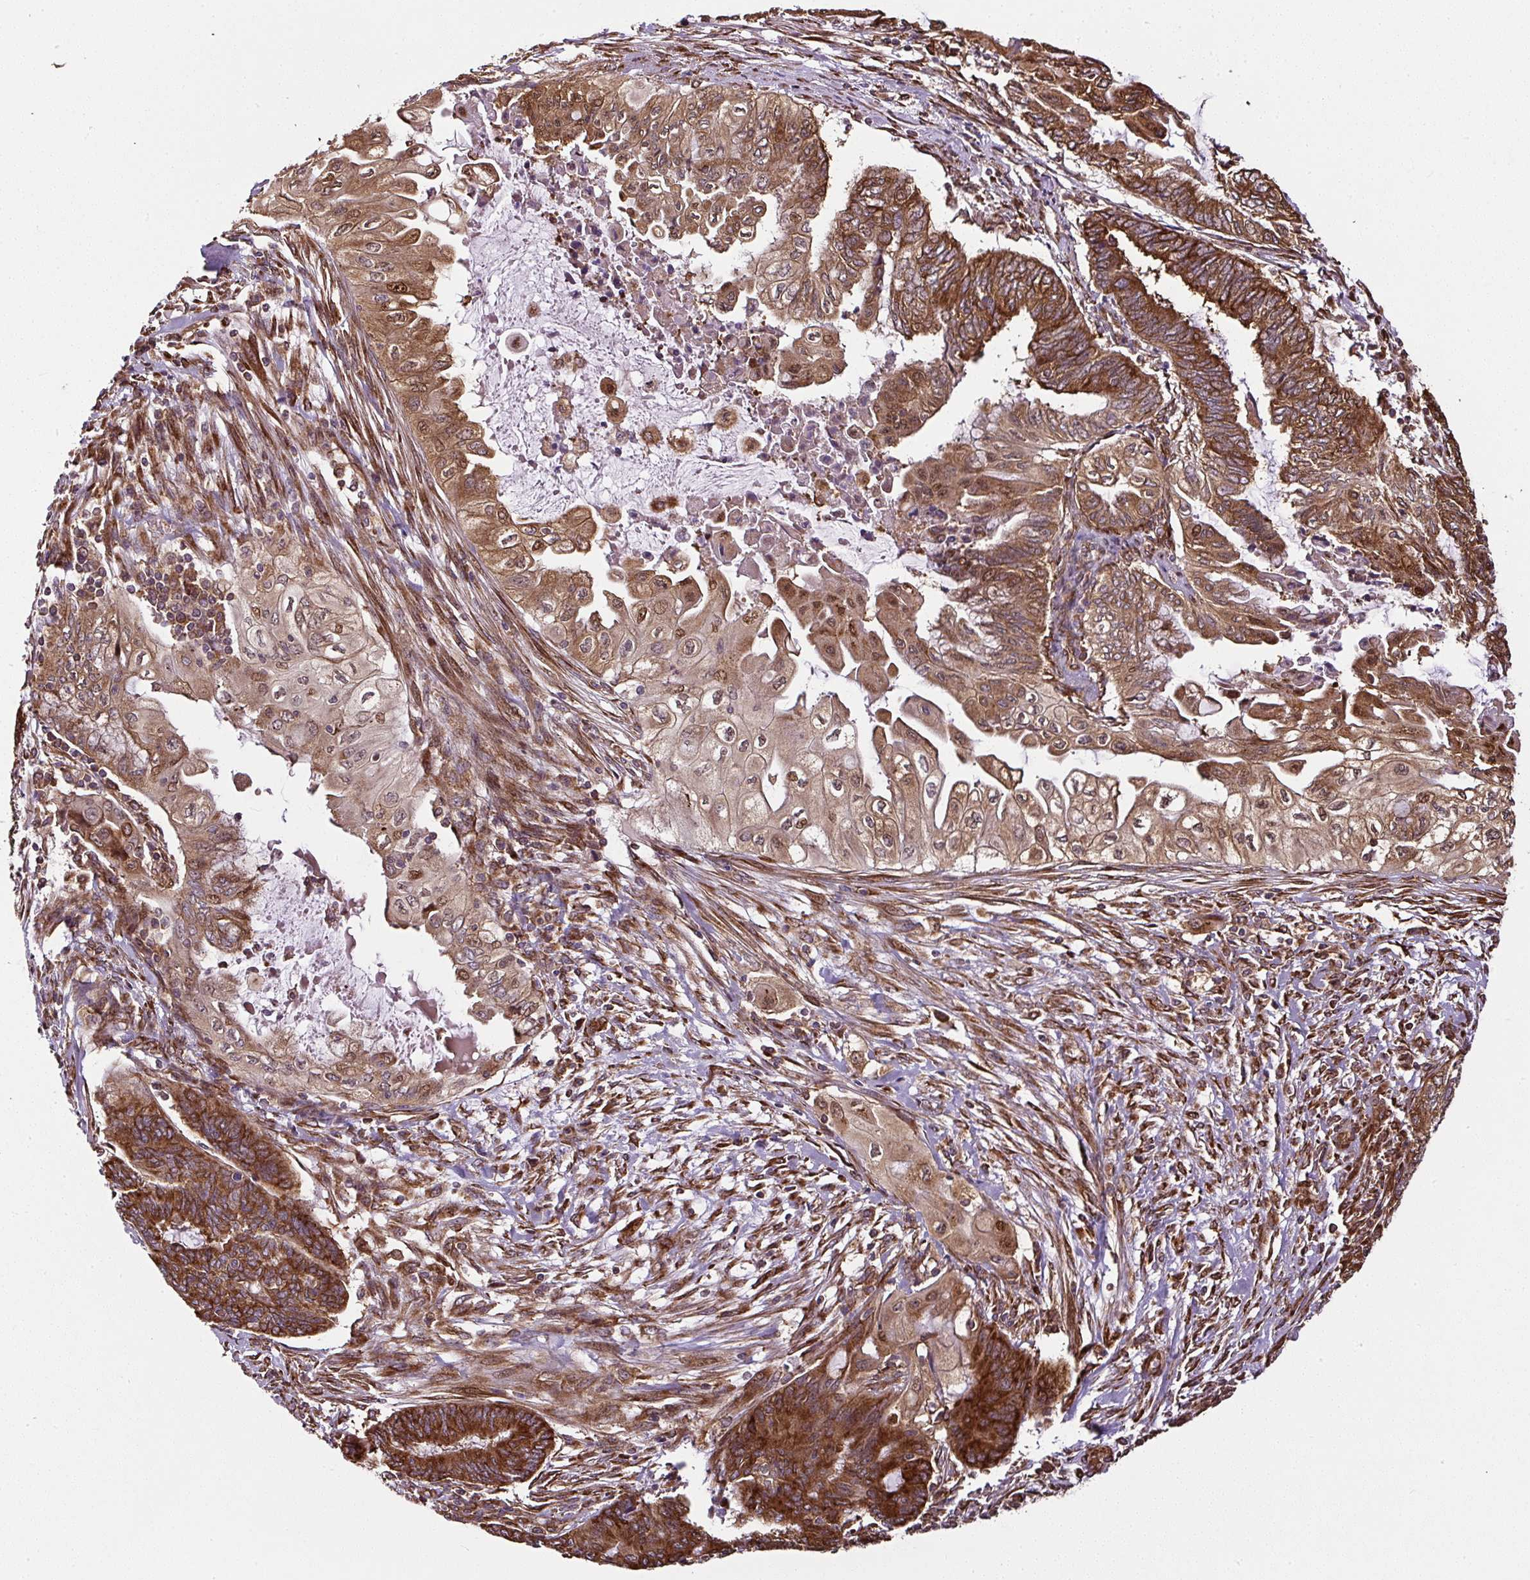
{"staining": {"intensity": "strong", "quantity": ">75%", "location": "cytoplasmic/membranous,nuclear"}, "tissue": "endometrial cancer", "cell_type": "Tumor cells", "image_type": "cancer", "snomed": [{"axis": "morphology", "description": "Adenocarcinoma, NOS"}, {"axis": "topography", "description": "Uterus"}, {"axis": "topography", "description": "Endometrium"}], "caption": "Brown immunohistochemical staining in human adenocarcinoma (endometrial) exhibits strong cytoplasmic/membranous and nuclear expression in approximately >75% of tumor cells.", "gene": "KDM4E", "patient": {"sex": "female", "age": 70}}